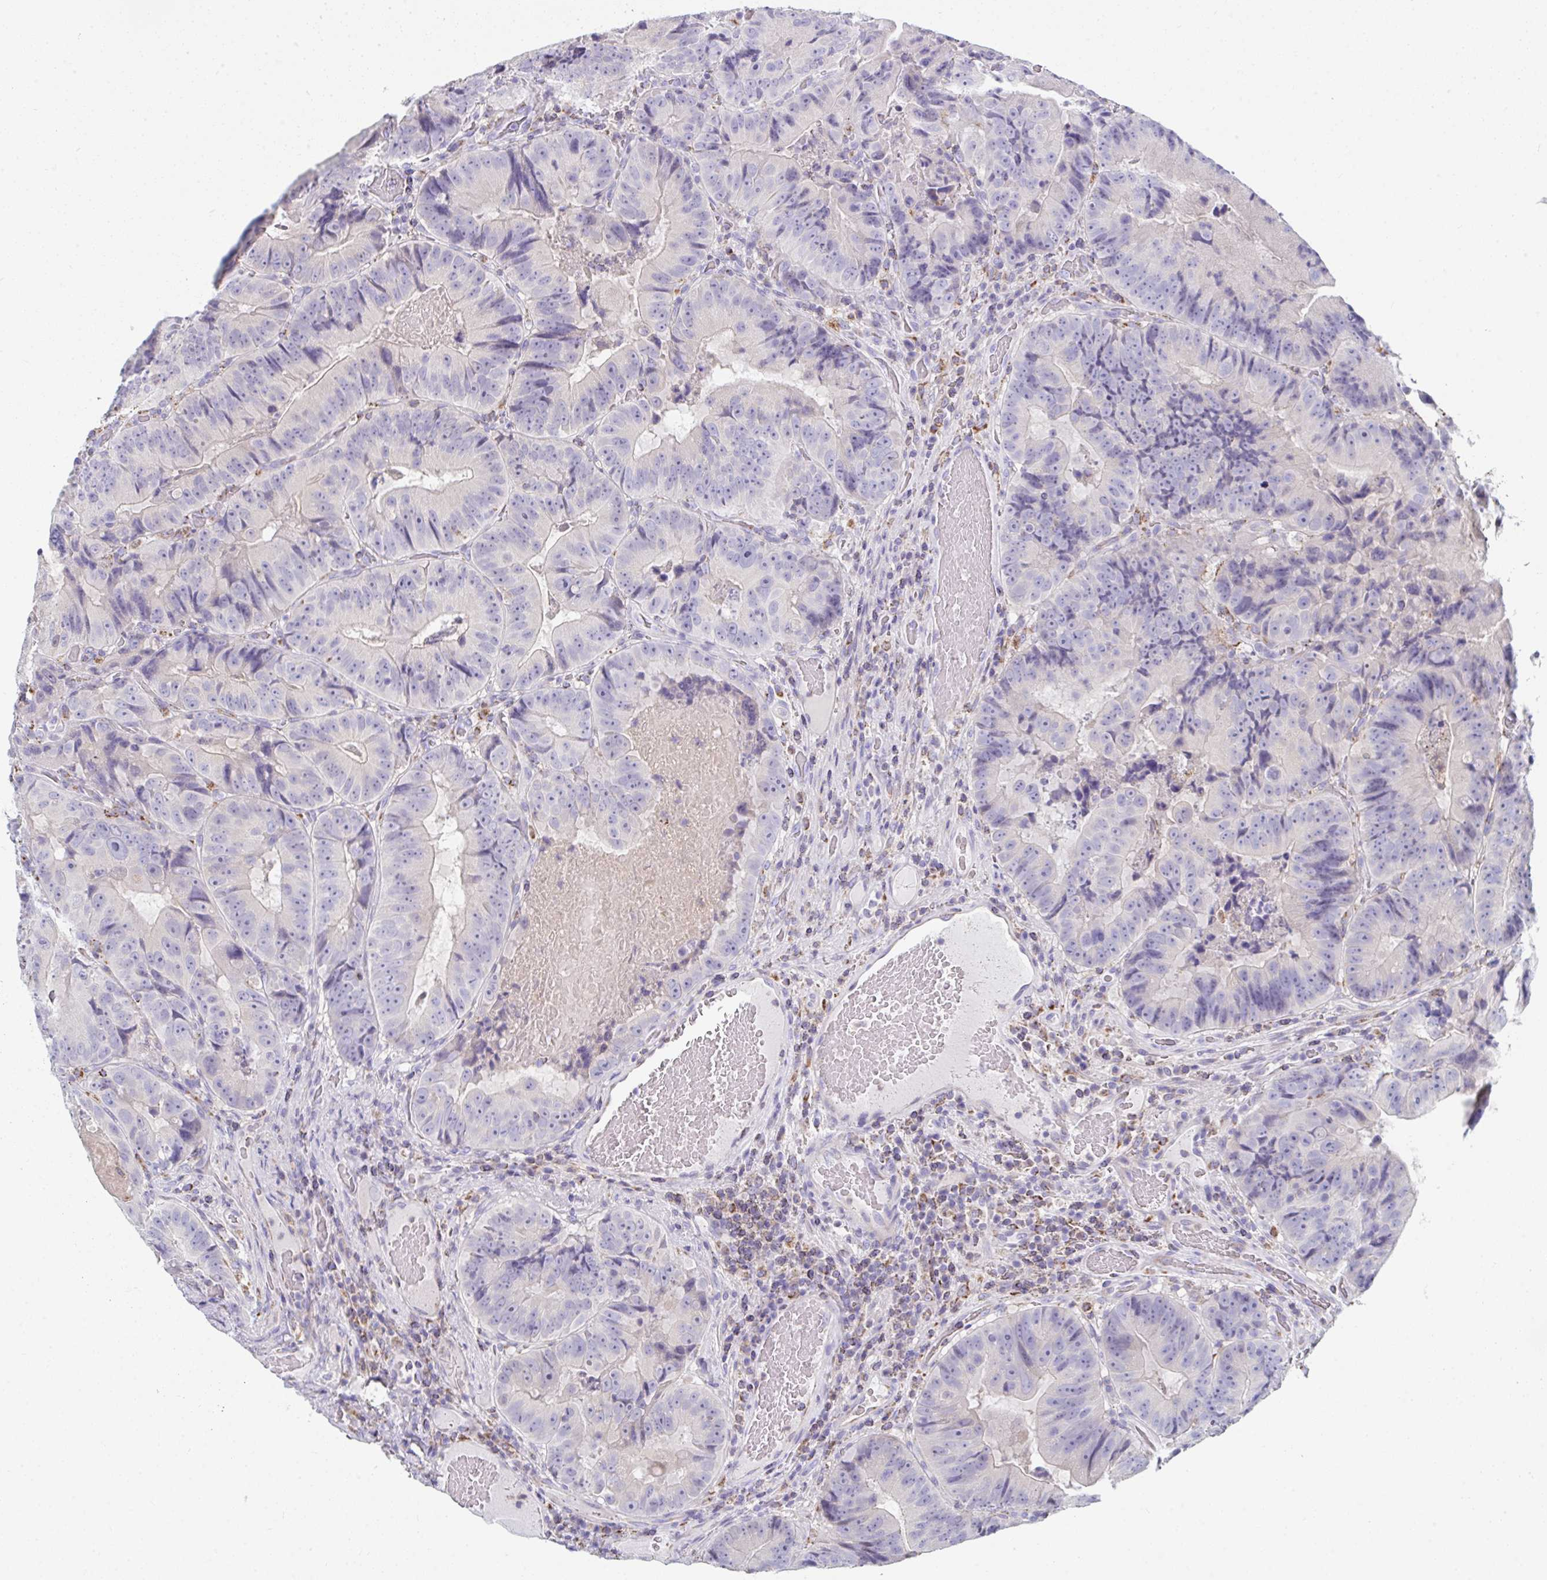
{"staining": {"intensity": "negative", "quantity": "none", "location": "none"}, "tissue": "colorectal cancer", "cell_type": "Tumor cells", "image_type": "cancer", "snomed": [{"axis": "morphology", "description": "Adenocarcinoma, NOS"}, {"axis": "topography", "description": "Colon"}], "caption": "Image shows no protein positivity in tumor cells of colorectal cancer tissue. (Brightfield microscopy of DAB (3,3'-diaminobenzidine) immunohistochemistry at high magnification).", "gene": "MGAM2", "patient": {"sex": "female", "age": 86}}